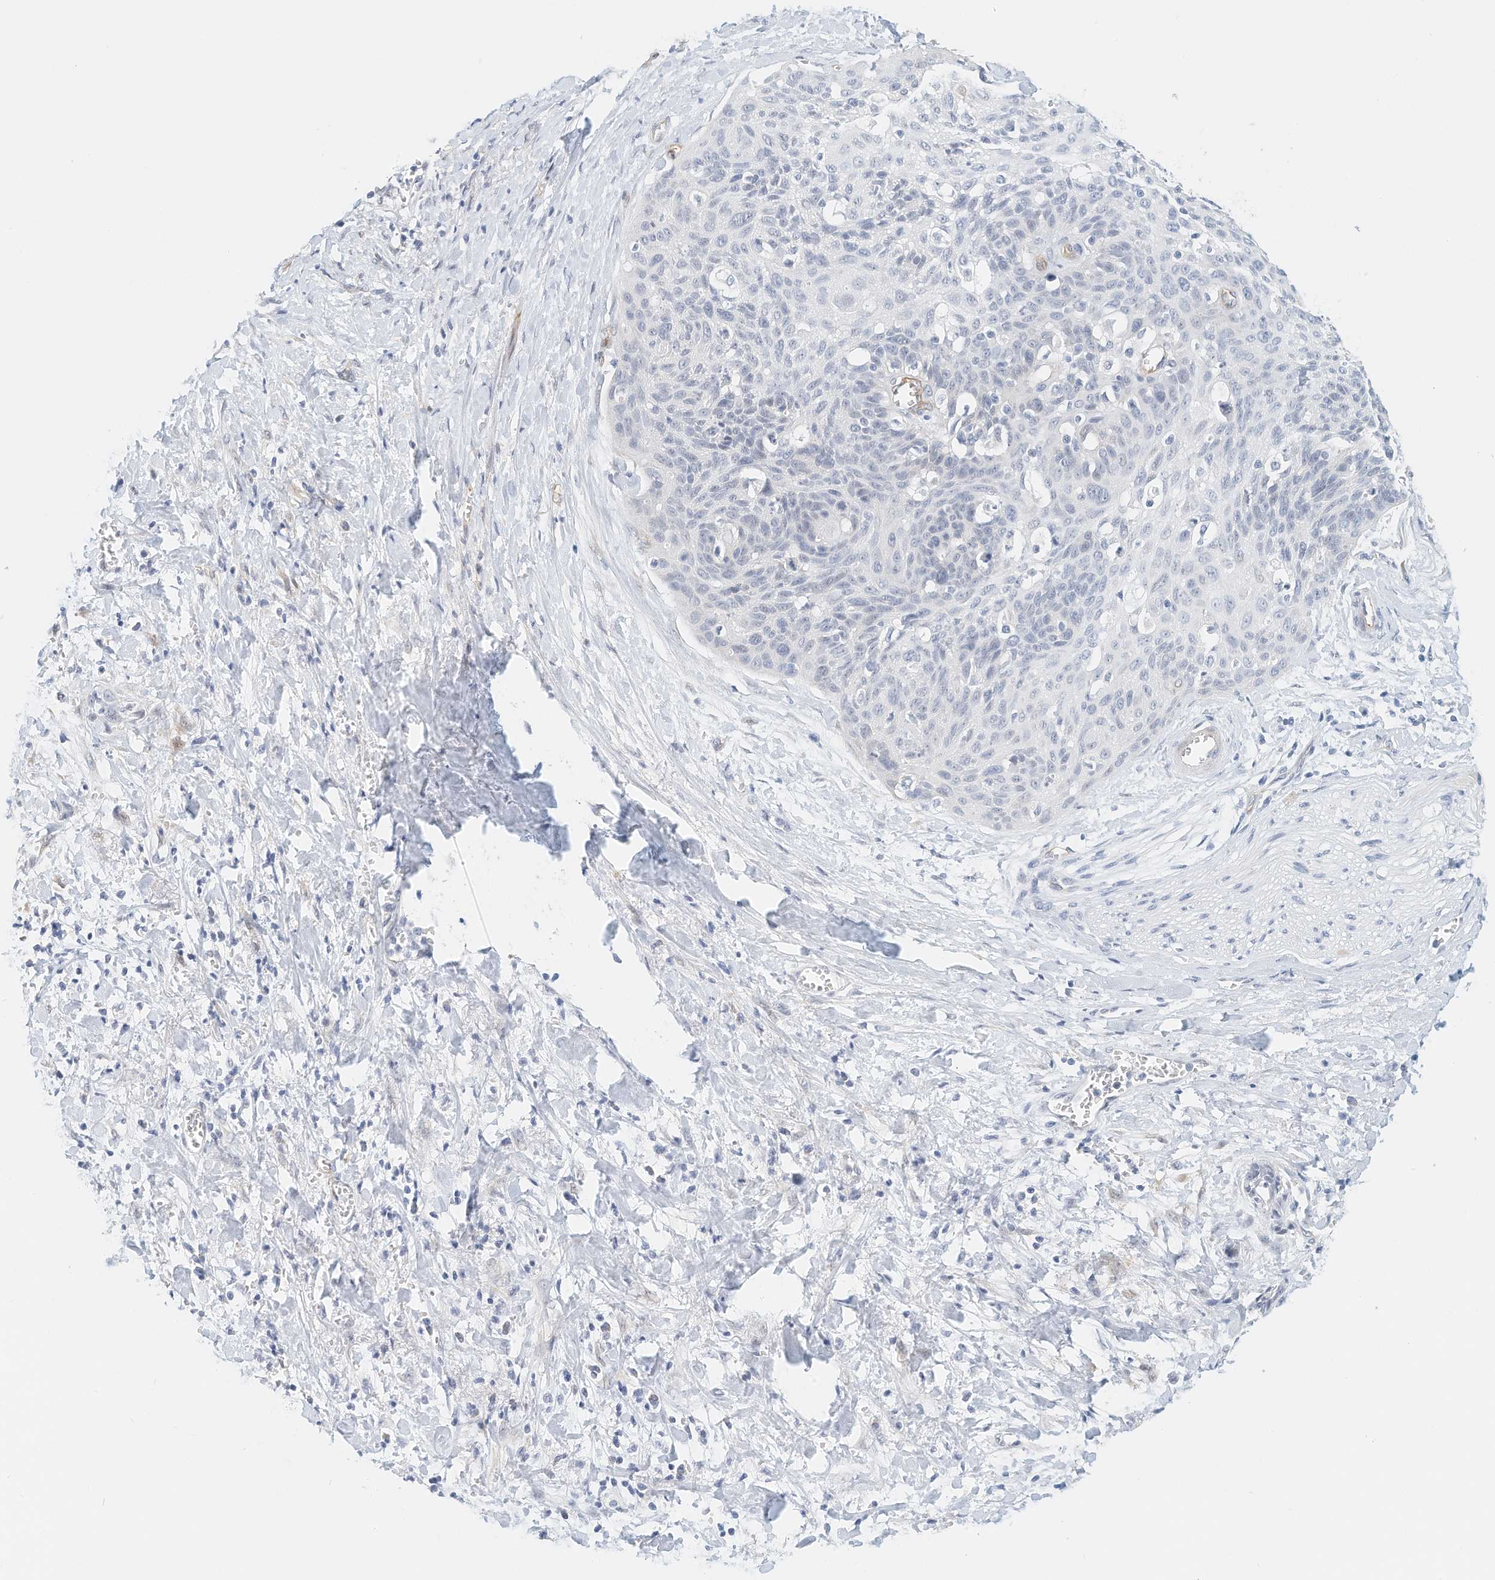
{"staining": {"intensity": "negative", "quantity": "none", "location": "none"}, "tissue": "cervical cancer", "cell_type": "Tumor cells", "image_type": "cancer", "snomed": [{"axis": "morphology", "description": "Squamous cell carcinoma, NOS"}, {"axis": "topography", "description": "Cervix"}], "caption": "Micrograph shows no protein expression in tumor cells of cervical cancer (squamous cell carcinoma) tissue.", "gene": "ARHGAP28", "patient": {"sex": "female", "age": 55}}